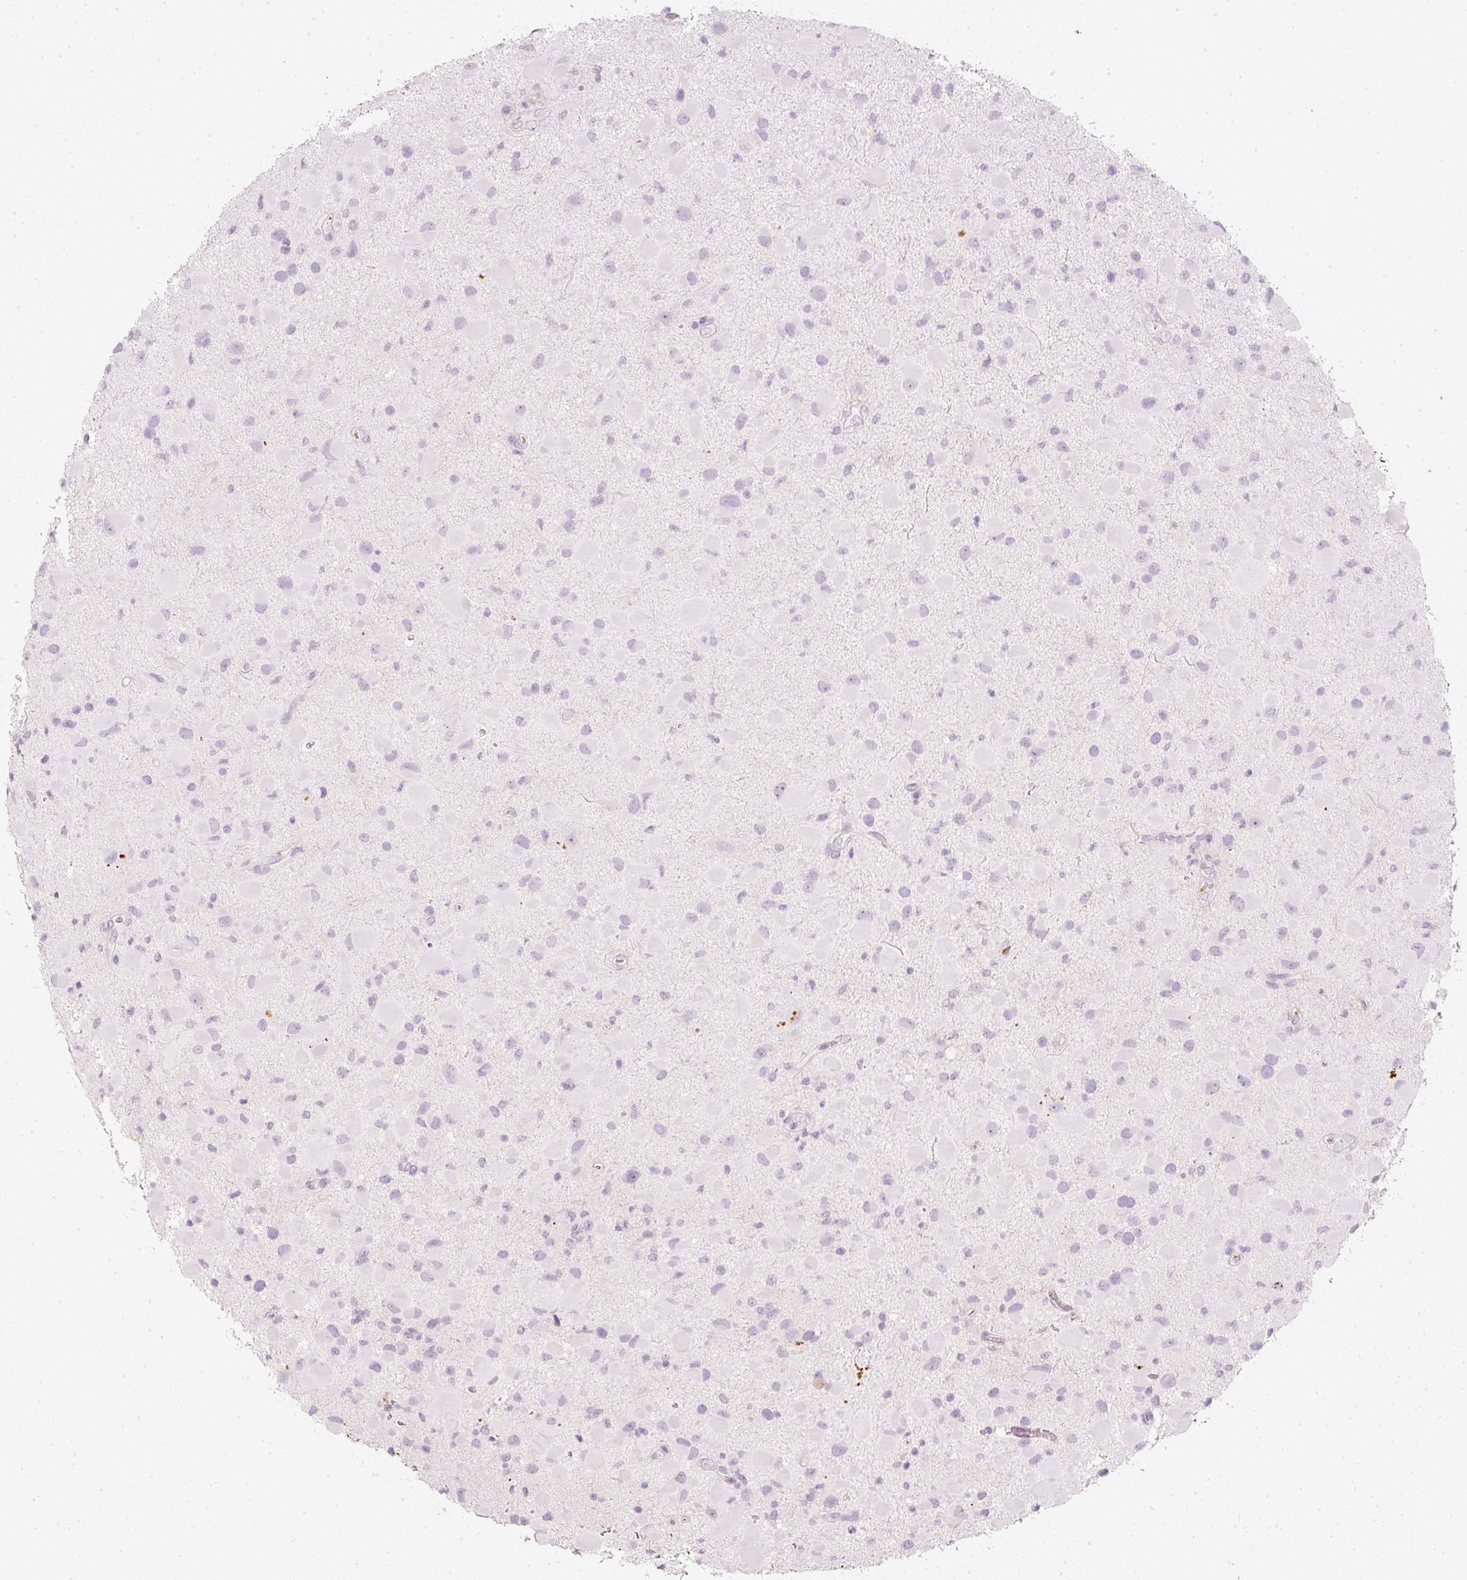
{"staining": {"intensity": "negative", "quantity": "none", "location": "none"}, "tissue": "glioma", "cell_type": "Tumor cells", "image_type": "cancer", "snomed": [{"axis": "morphology", "description": "Glioma, malignant, Low grade"}, {"axis": "topography", "description": "Brain"}], "caption": "This is an immunohistochemistry (IHC) photomicrograph of human glioma. There is no expression in tumor cells.", "gene": "LECT2", "patient": {"sex": "female", "age": 32}}